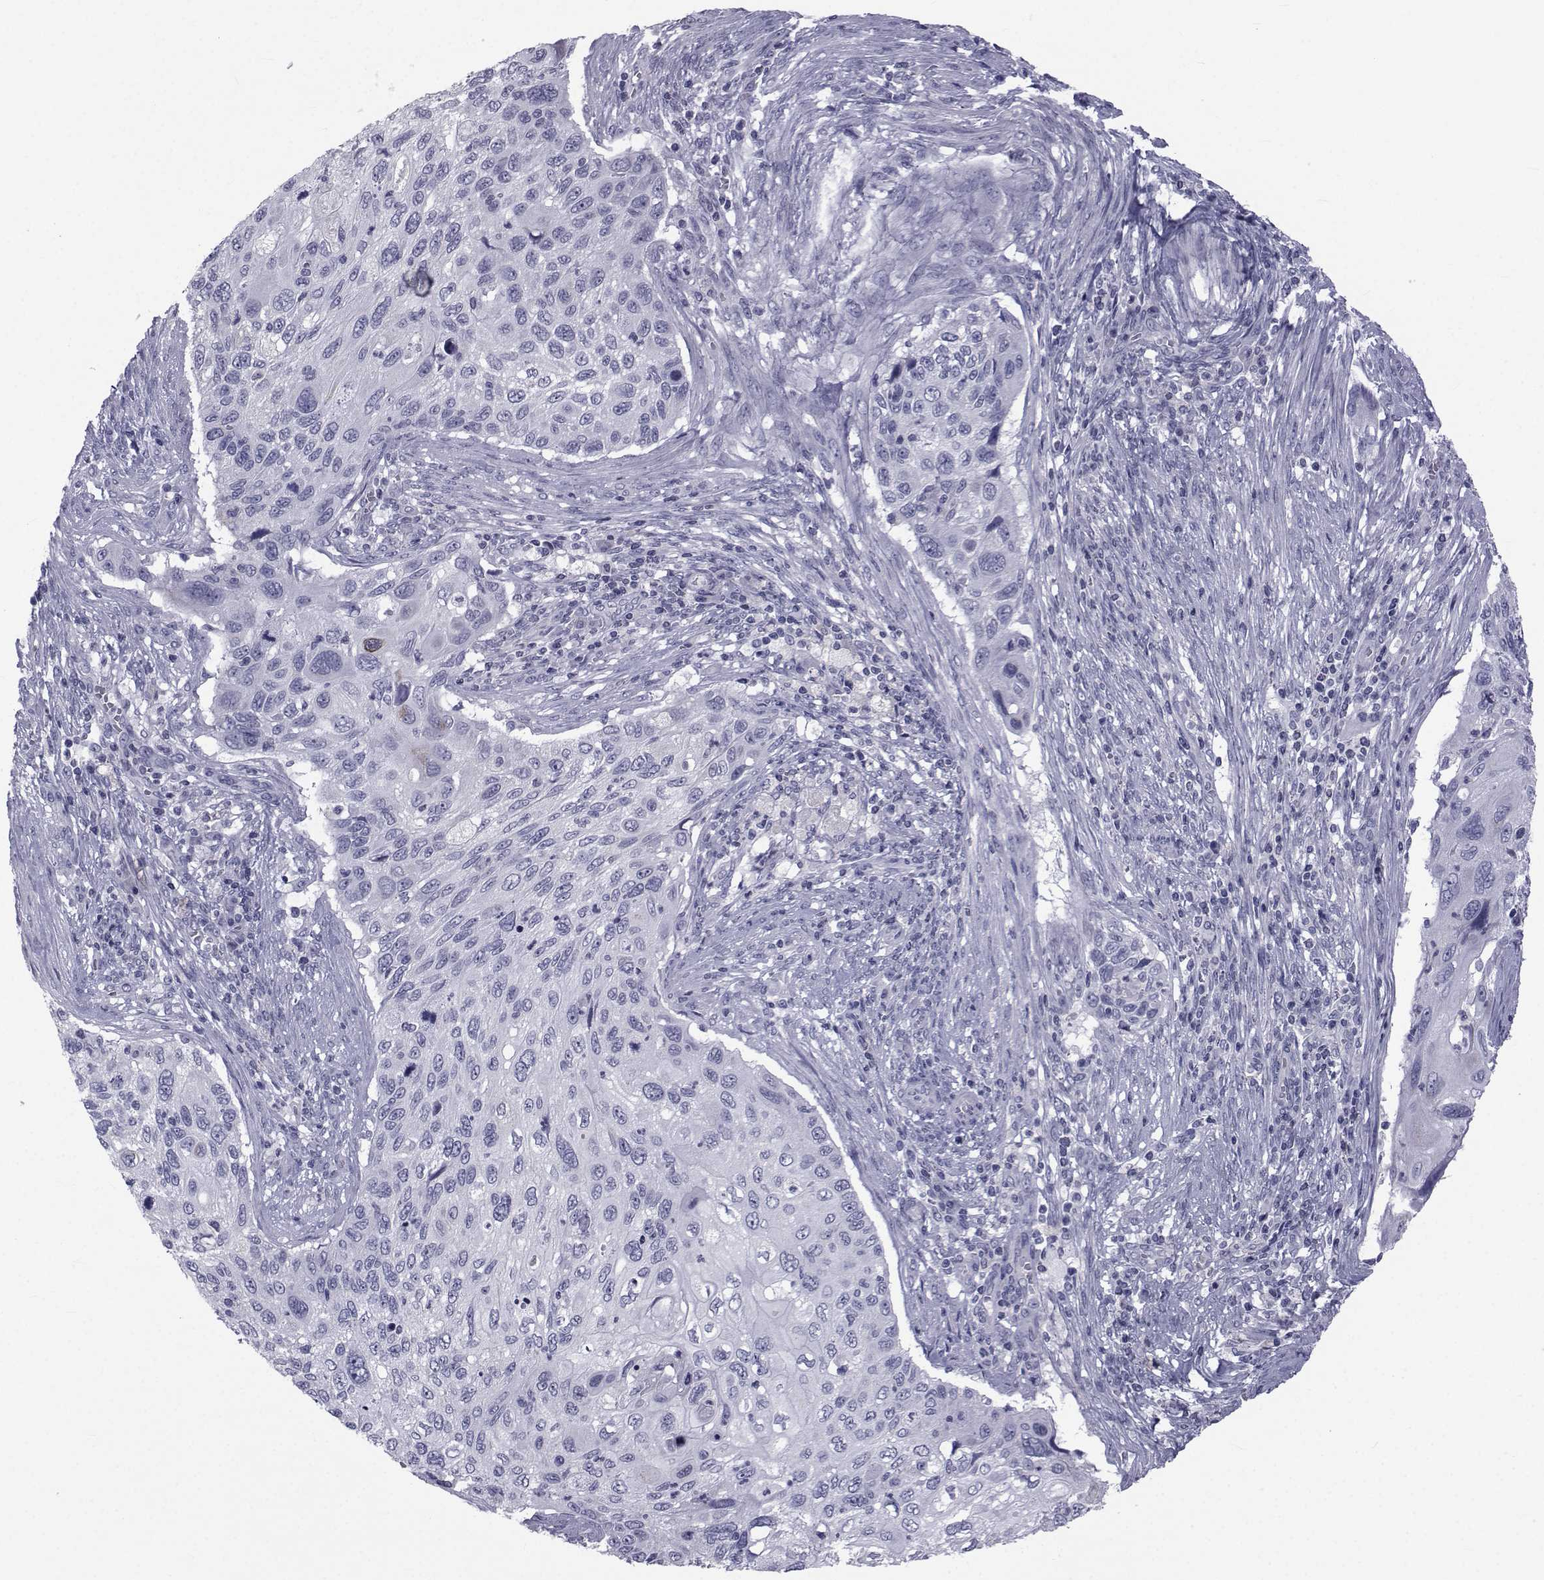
{"staining": {"intensity": "negative", "quantity": "none", "location": "none"}, "tissue": "cervical cancer", "cell_type": "Tumor cells", "image_type": "cancer", "snomed": [{"axis": "morphology", "description": "Squamous cell carcinoma, NOS"}, {"axis": "topography", "description": "Cervix"}], "caption": "Photomicrograph shows no protein positivity in tumor cells of squamous cell carcinoma (cervical) tissue. The staining is performed using DAB brown chromogen with nuclei counter-stained in using hematoxylin.", "gene": "FDXR", "patient": {"sex": "female", "age": 70}}